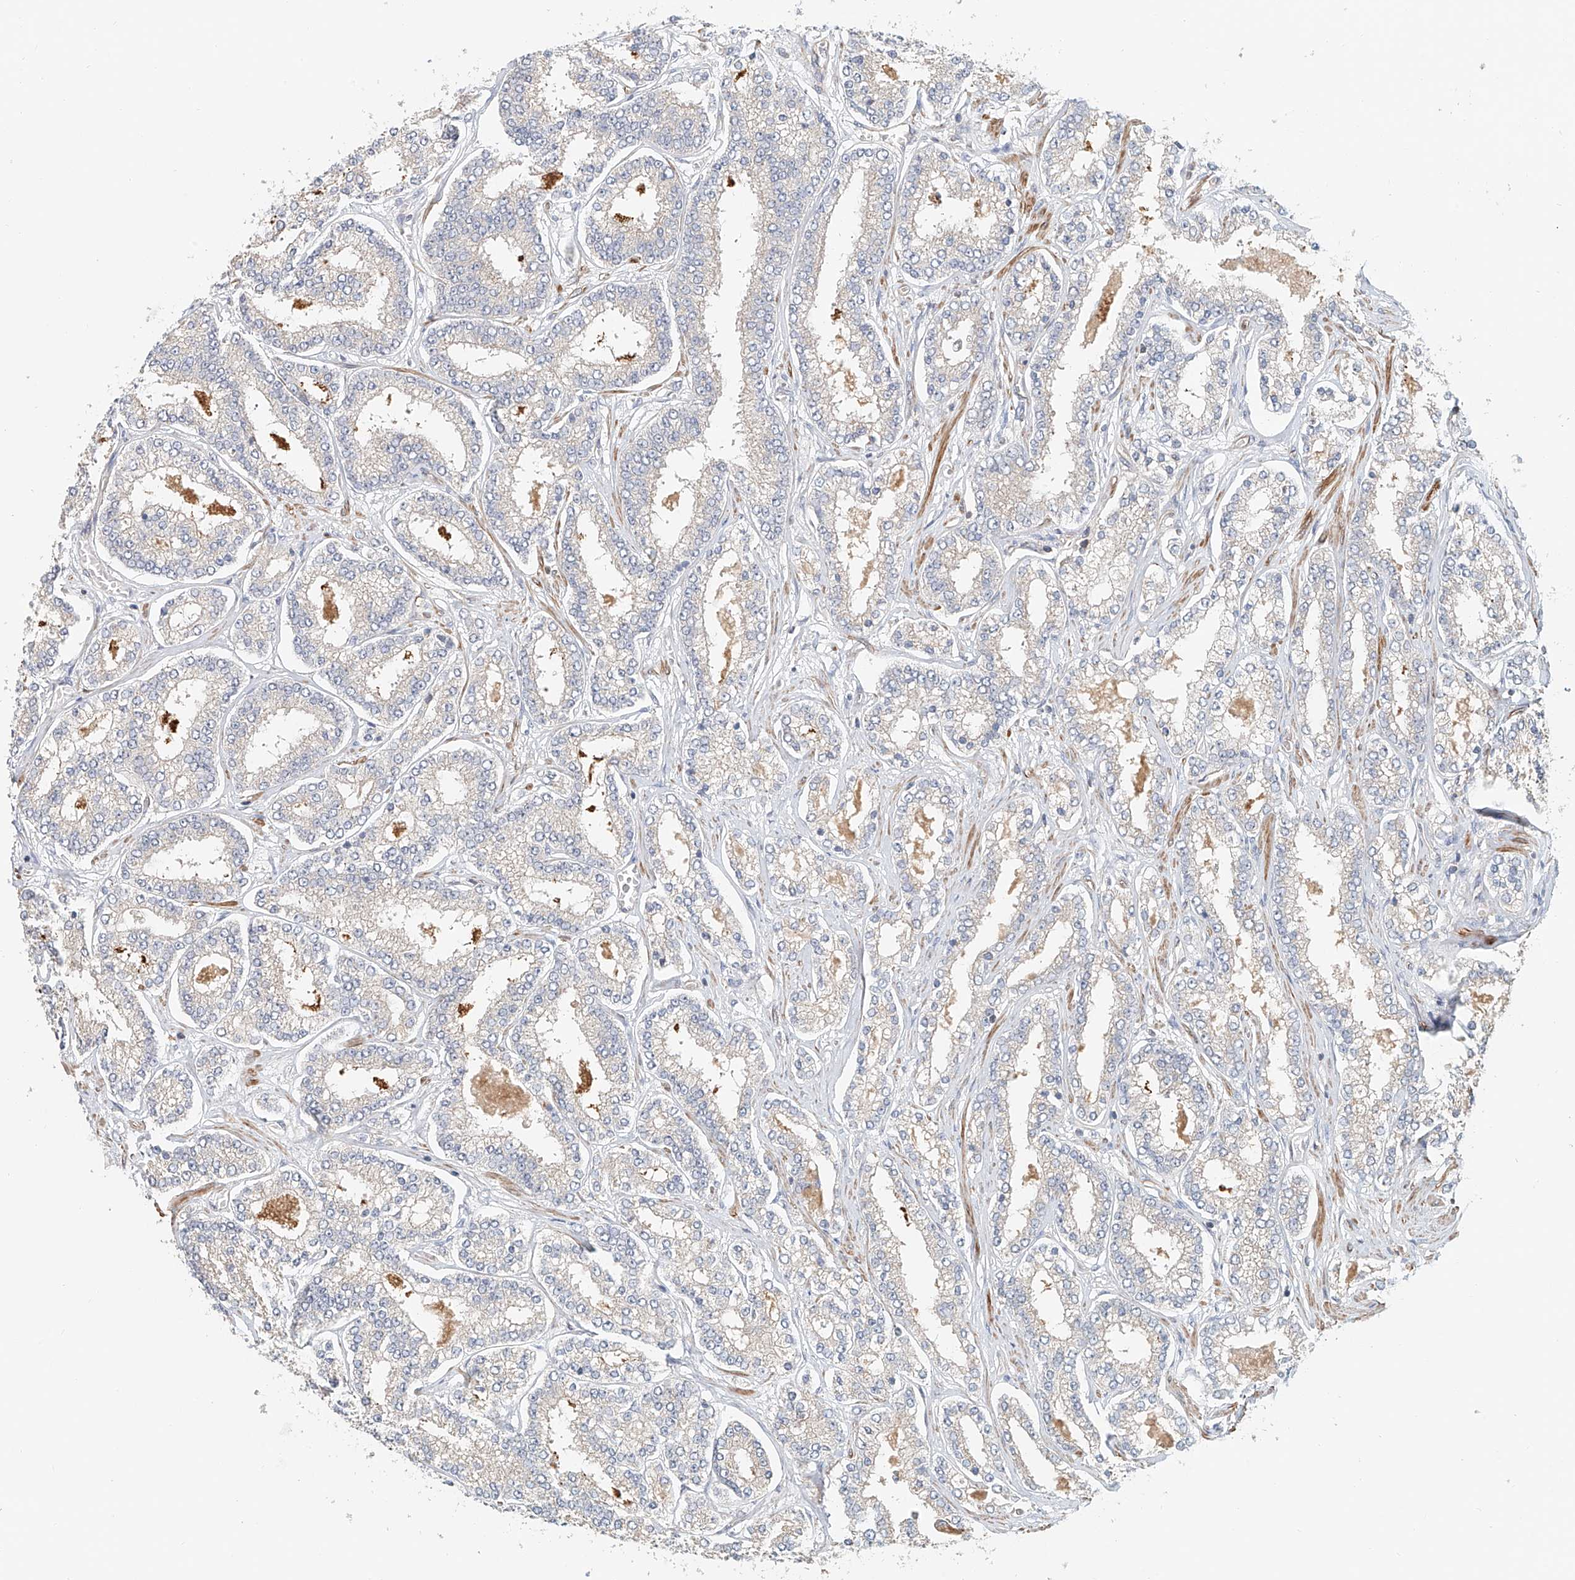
{"staining": {"intensity": "negative", "quantity": "none", "location": "none"}, "tissue": "prostate cancer", "cell_type": "Tumor cells", "image_type": "cancer", "snomed": [{"axis": "morphology", "description": "Normal tissue, NOS"}, {"axis": "morphology", "description": "Adenocarcinoma, High grade"}, {"axis": "topography", "description": "Prostate"}], "caption": "This histopathology image is of prostate cancer stained with immunohistochemistry to label a protein in brown with the nuclei are counter-stained blue. There is no staining in tumor cells. (Stains: DAB immunohistochemistry (IHC) with hematoxylin counter stain, Microscopy: brightfield microscopy at high magnification).", "gene": "FRYL", "patient": {"sex": "male", "age": 83}}